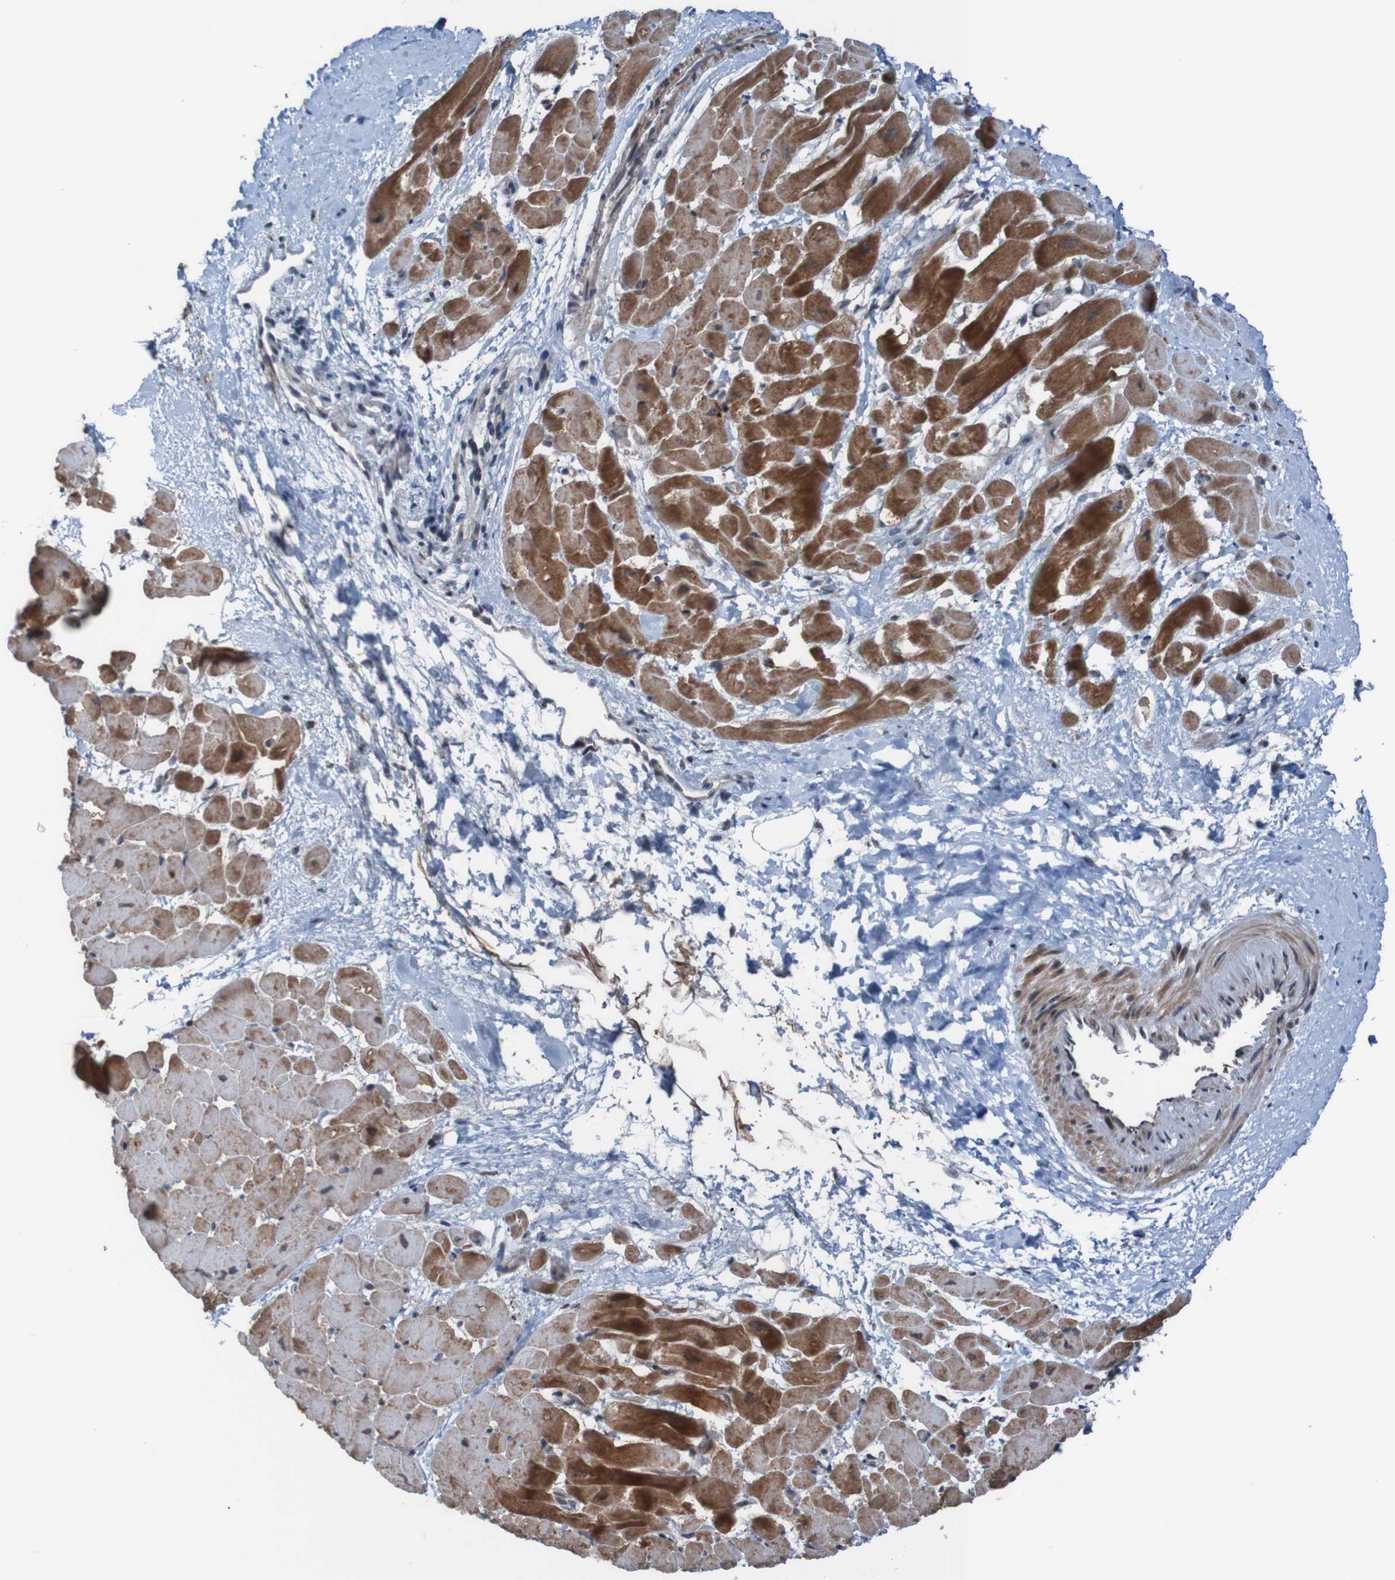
{"staining": {"intensity": "strong", "quantity": "25%-75%", "location": "cytoplasmic/membranous"}, "tissue": "heart muscle", "cell_type": "Cardiomyocytes", "image_type": "normal", "snomed": [{"axis": "morphology", "description": "Normal tissue, NOS"}, {"axis": "topography", "description": "Heart"}], "caption": "Strong cytoplasmic/membranous expression is seen in approximately 25%-75% of cardiomyocytes in unremarkable heart muscle.", "gene": "UNG", "patient": {"sex": "male", "age": 45}}